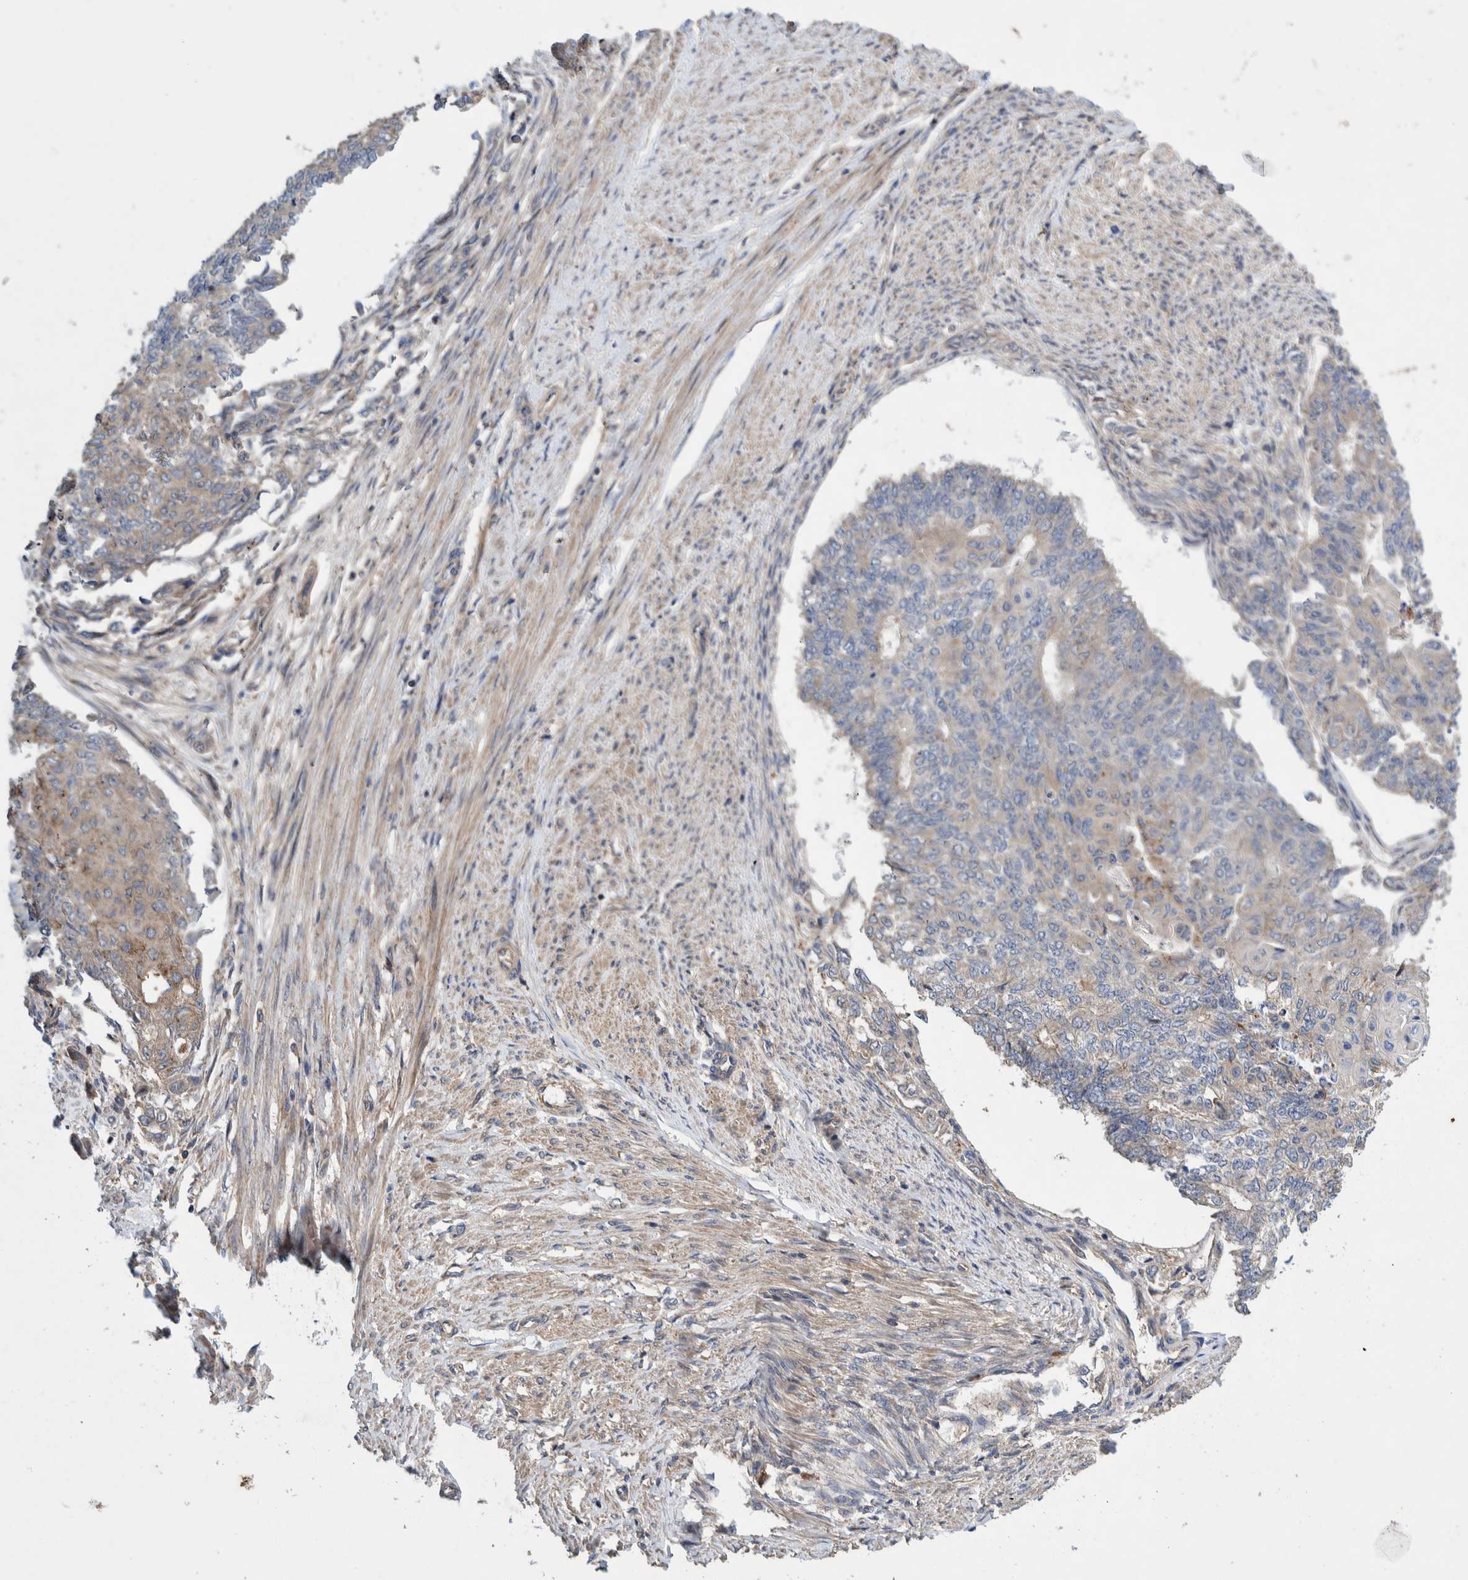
{"staining": {"intensity": "weak", "quantity": "<25%", "location": "cytoplasmic/membranous"}, "tissue": "endometrial cancer", "cell_type": "Tumor cells", "image_type": "cancer", "snomed": [{"axis": "morphology", "description": "Adenocarcinoma, NOS"}, {"axis": "topography", "description": "Endometrium"}], "caption": "Endometrial cancer was stained to show a protein in brown. There is no significant positivity in tumor cells. (Brightfield microscopy of DAB IHC at high magnification).", "gene": "PIK3R6", "patient": {"sex": "female", "age": 32}}